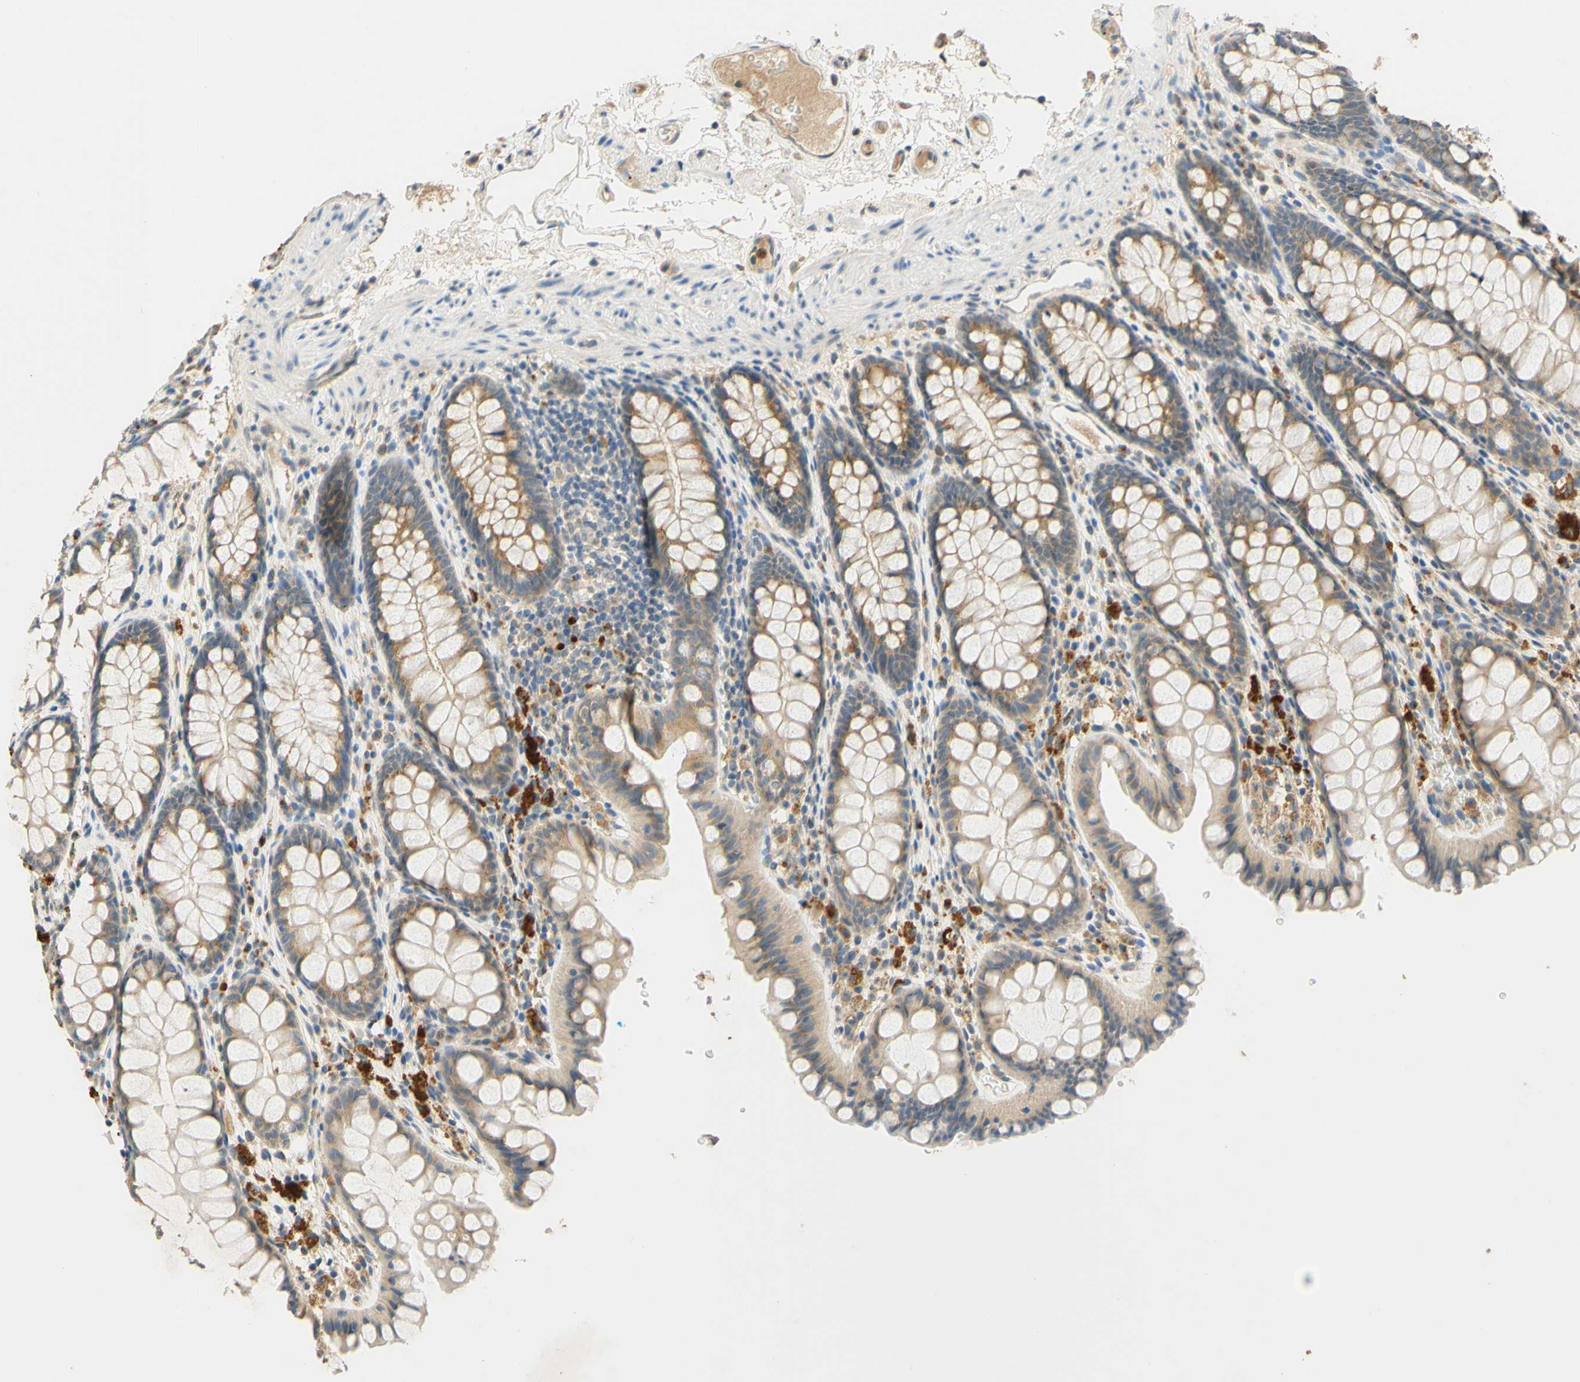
{"staining": {"intensity": "weak", "quantity": ">75%", "location": "cytoplasmic/membranous"}, "tissue": "colon", "cell_type": "Endothelial cells", "image_type": "normal", "snomed": [{"axis": "morphology", "description": "Normal tissue, NOS"}, {"axis": "topography", "description": "Colon"}], "caption": "Weak cytoplasmic/membranous protein positivity is seen in approximately >75% of endothelial cells in colon.", "gene": "ENTREP2", "patient": {"sex": "female", "age": 55}}